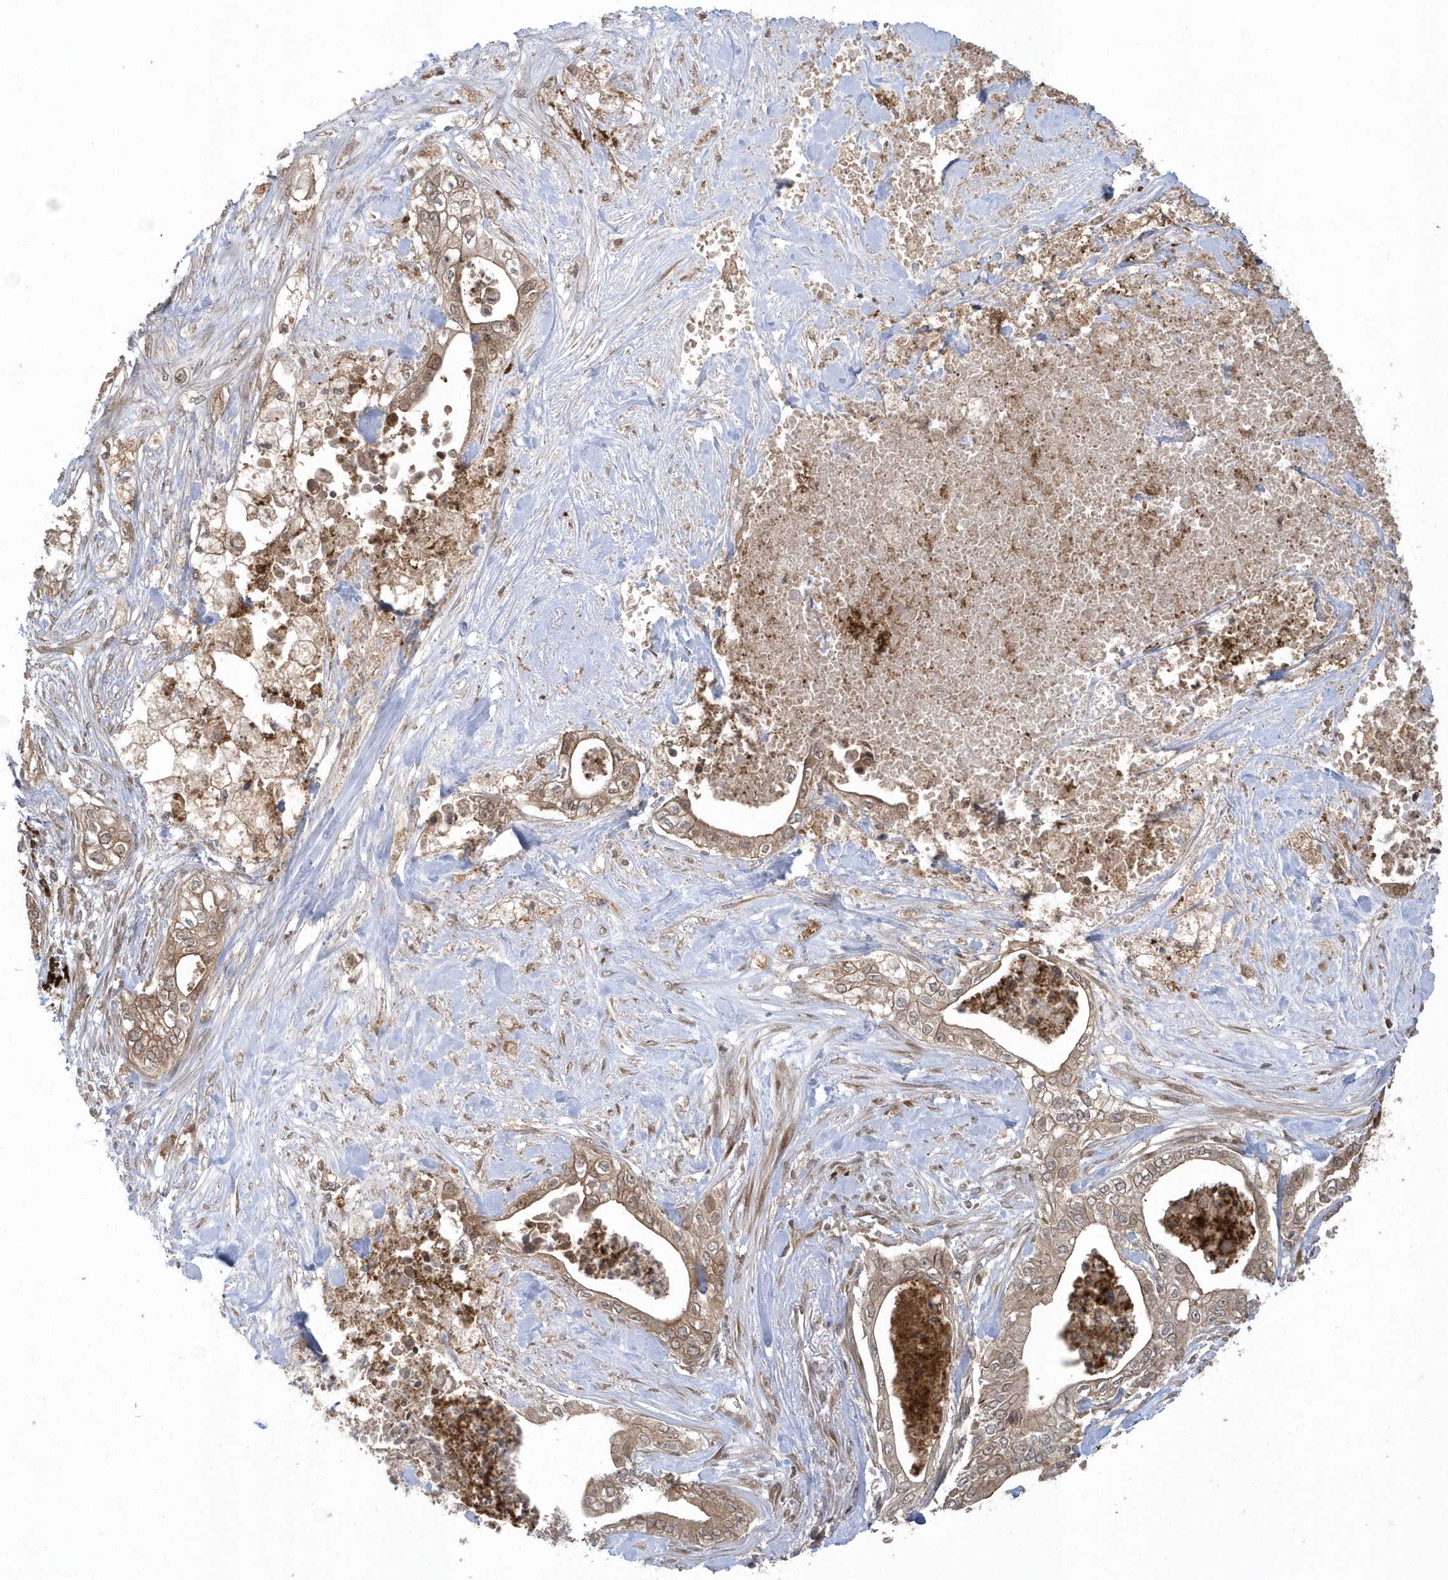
{"staining": {"intensity": "moderate", "quantity": ">75%", "location": "cytoplasmic/membranous"}, "tissue": "pancreatic cancer", "cell_type": "Tumor cells", "image_type": "cancer", "snomed": [{"axis": "morphology", "description": "Adenocarcinoma, NOS"}, {"axis": "topography", "description": "Pancreas"}], "caption": "Human adenocarcinoma (pancreatic) stained with a brown dye shows moderate cytoplasmic/membranous positive positivity in about >75% of tumor cells.", "gene": "HERPUD1", "patient": {"sex": "female", "age": 78}}